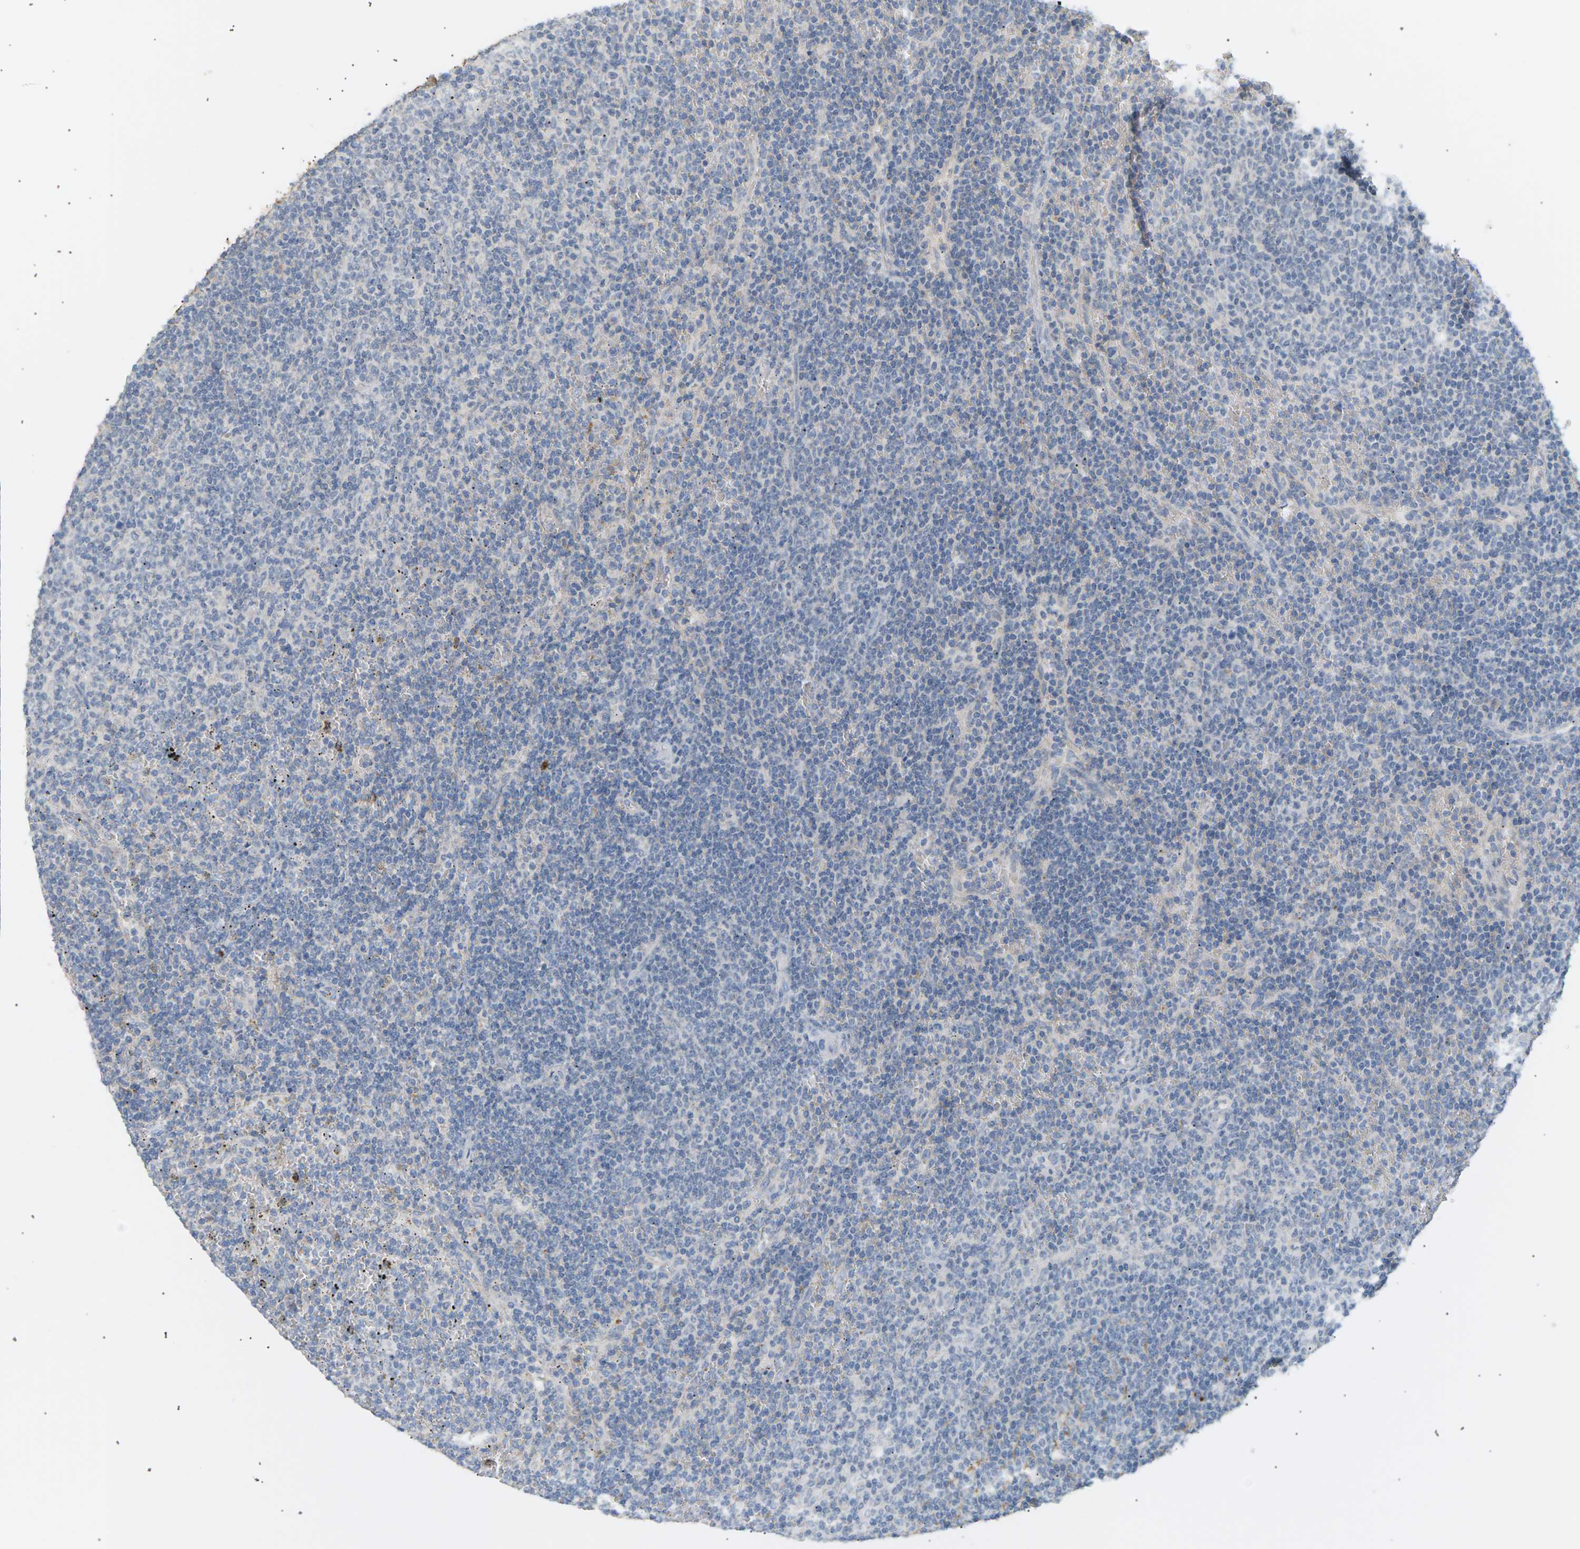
{"staining": {"intensity": "negative", "quantity": "none", "location": "none"}, "tissue": "lymphoma", "cell_type": "Tumor cells", "image_type": "cancer", "snomed": [{"axis": "morphology", "description": "Malignant lymphoma, non-Hodgkin's type, Low grade"}, {"axis": "topography", "description": "Spleen"}], "caption": "The photomicrograph reveals no significant positivity in tumor cells of lymphoma. (Brightfield microscopy of DAB (3,3'-diaminobenzidine) immunohistochemistry (IHC) at high magnification).", "gene": "CLU", "patient": {"sex": "female", "age": 50}}